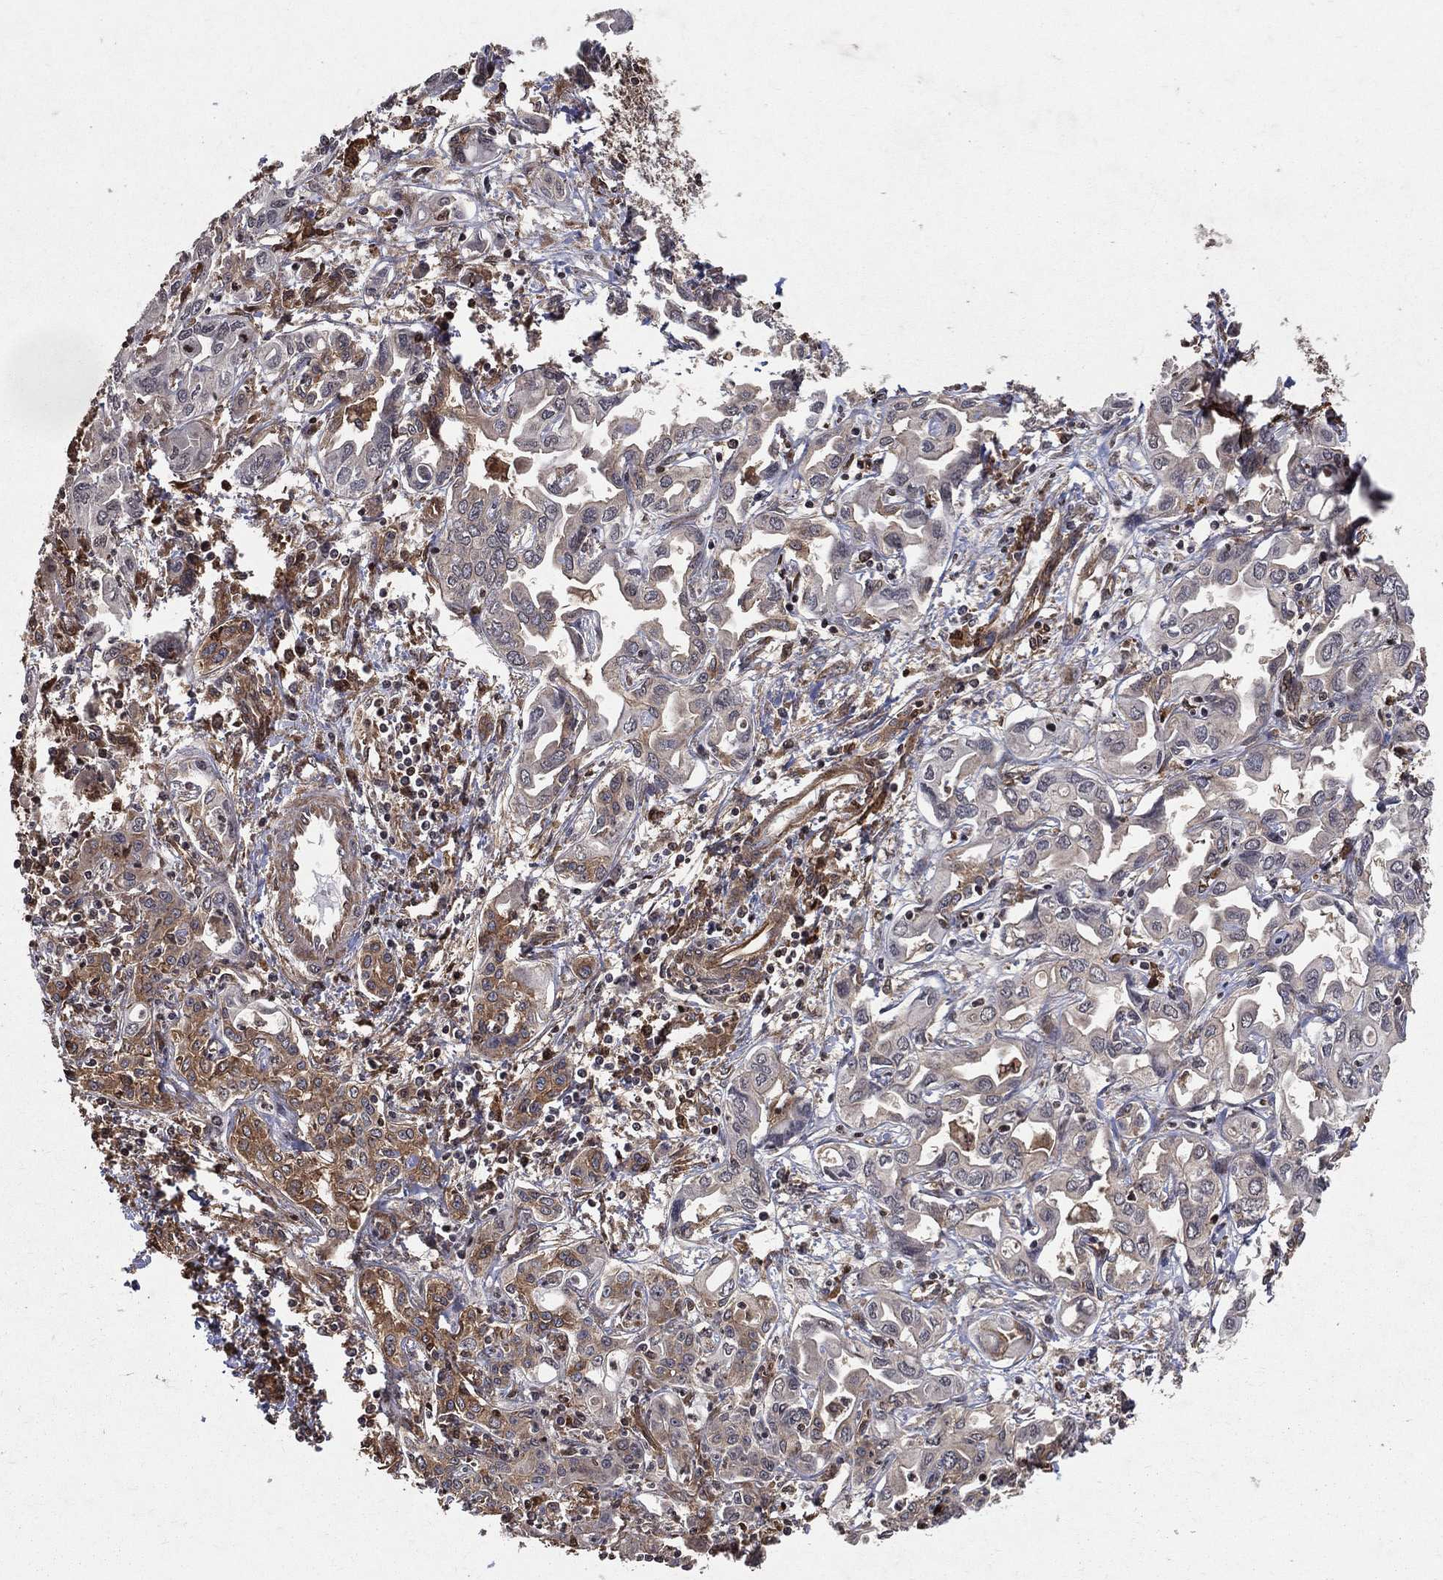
{"staining": {"intensity": "moderate", "quantity": "<25%", "location": "cytoplasmic/membranous"}, "tissue": "liver cancer", "cell_type": "Tumor cells", "image_type": "cancer", "snomed": [{"axis": "morphology", "description": "Cholangiocarcinoma"}, {"axis": "topography", "description": "Liver"}], "caption": "Immunohistochemical staining of human liver cancer reveals low levels of moderate cytoplasmic/membranous protein expression in approximately <25% of tumor cells.", "gene": "DPYSL2", "patient": {"sex": "female", "age": 64}}